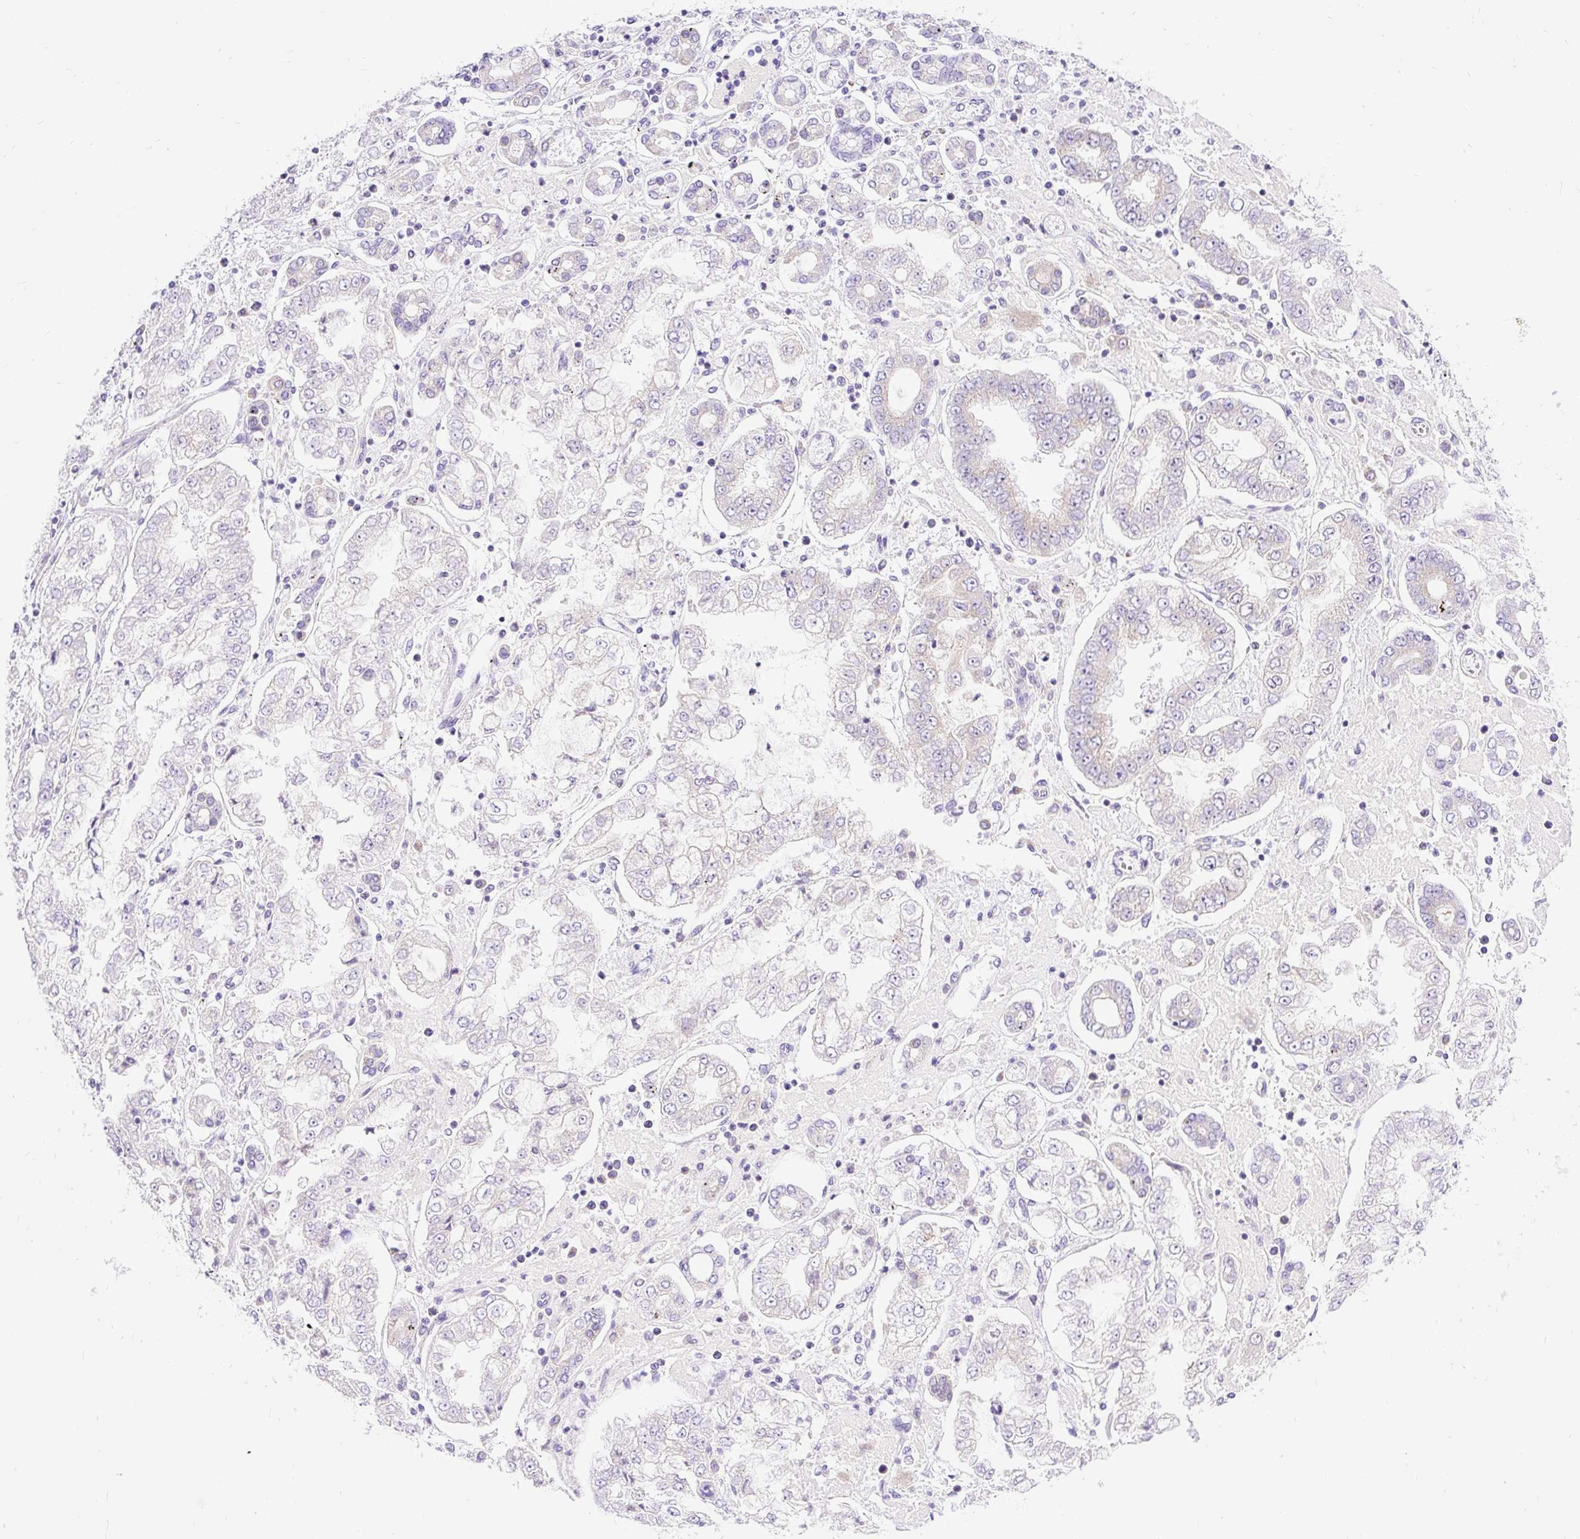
{"staining": {"intensity": "negative", "quantity": "none", "location": "none"}, "tissue": "stomach cancer", "cell_type": "Tumor cells", "image_type": "cancer", "snomed": [{"axis": "morphology", "description": "Adenocarcinoma, NOS"}, {"axis": "topography", "description": "Stomach"}], "caption": "Image shows no protein expression in tumor cells of stomach adenocarcinoma tissue.", "gene": "AMFR", "patient": {"sex": "male", "age": 76}}